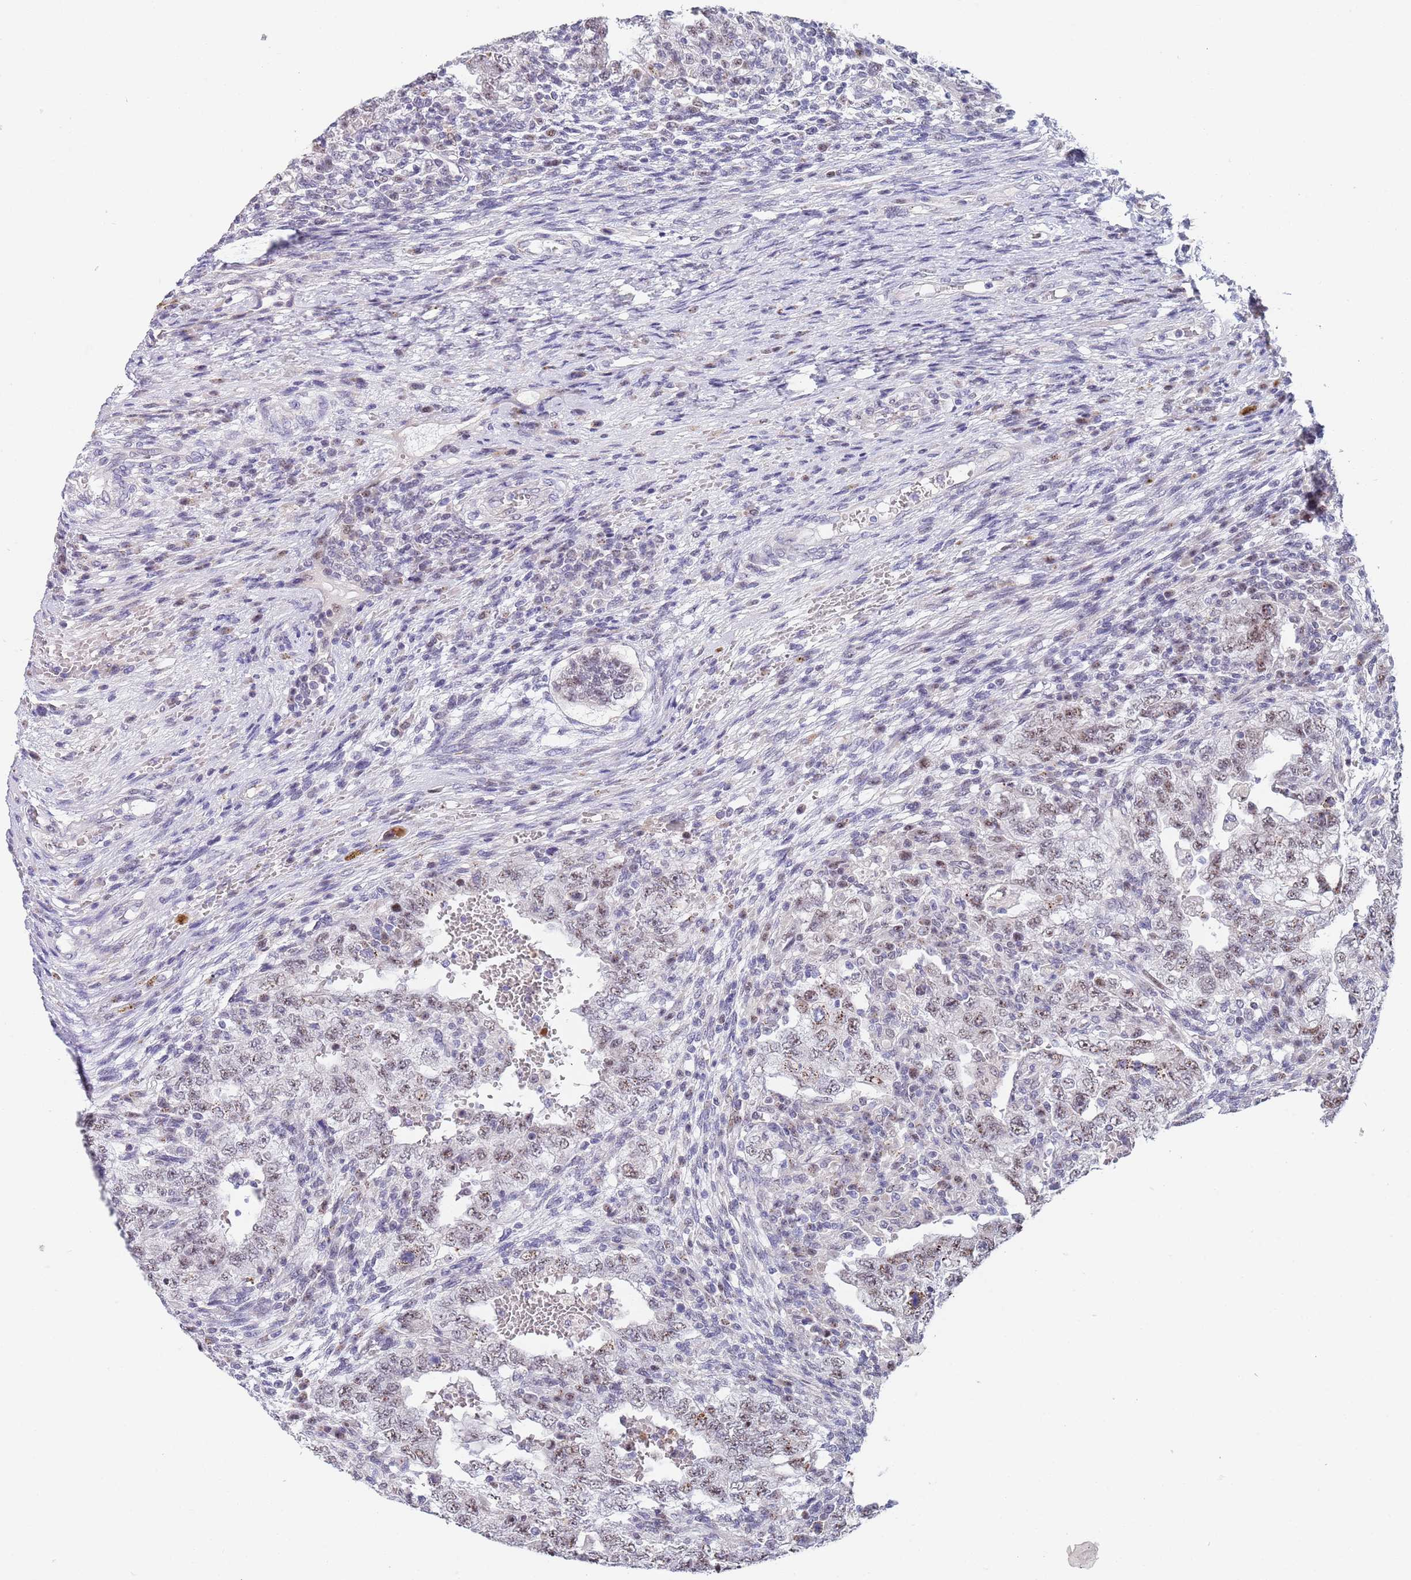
{"staining": {"intensity": "moderate", "quantity": "25%-75%", "location": "nuclear"}, "tissue": "testis cancer", "cell_type": "Tumor cells", "image_type": "cancer", "snomed": [{"axis": "morphology", "description": "Carcinoma, Embryonal, NOS"}, {"axis": "topography", "description": "Testis"}], "caption": "DAB (3,3'-diaminobenzidine) immunohistochemical staining of testis embryonal carcinoma displays moderate nuclear protein positivity in about 25%-75% of tumor cells.", "gene": "PLCL2", "patient": {"sex": "male", "age": 26}}